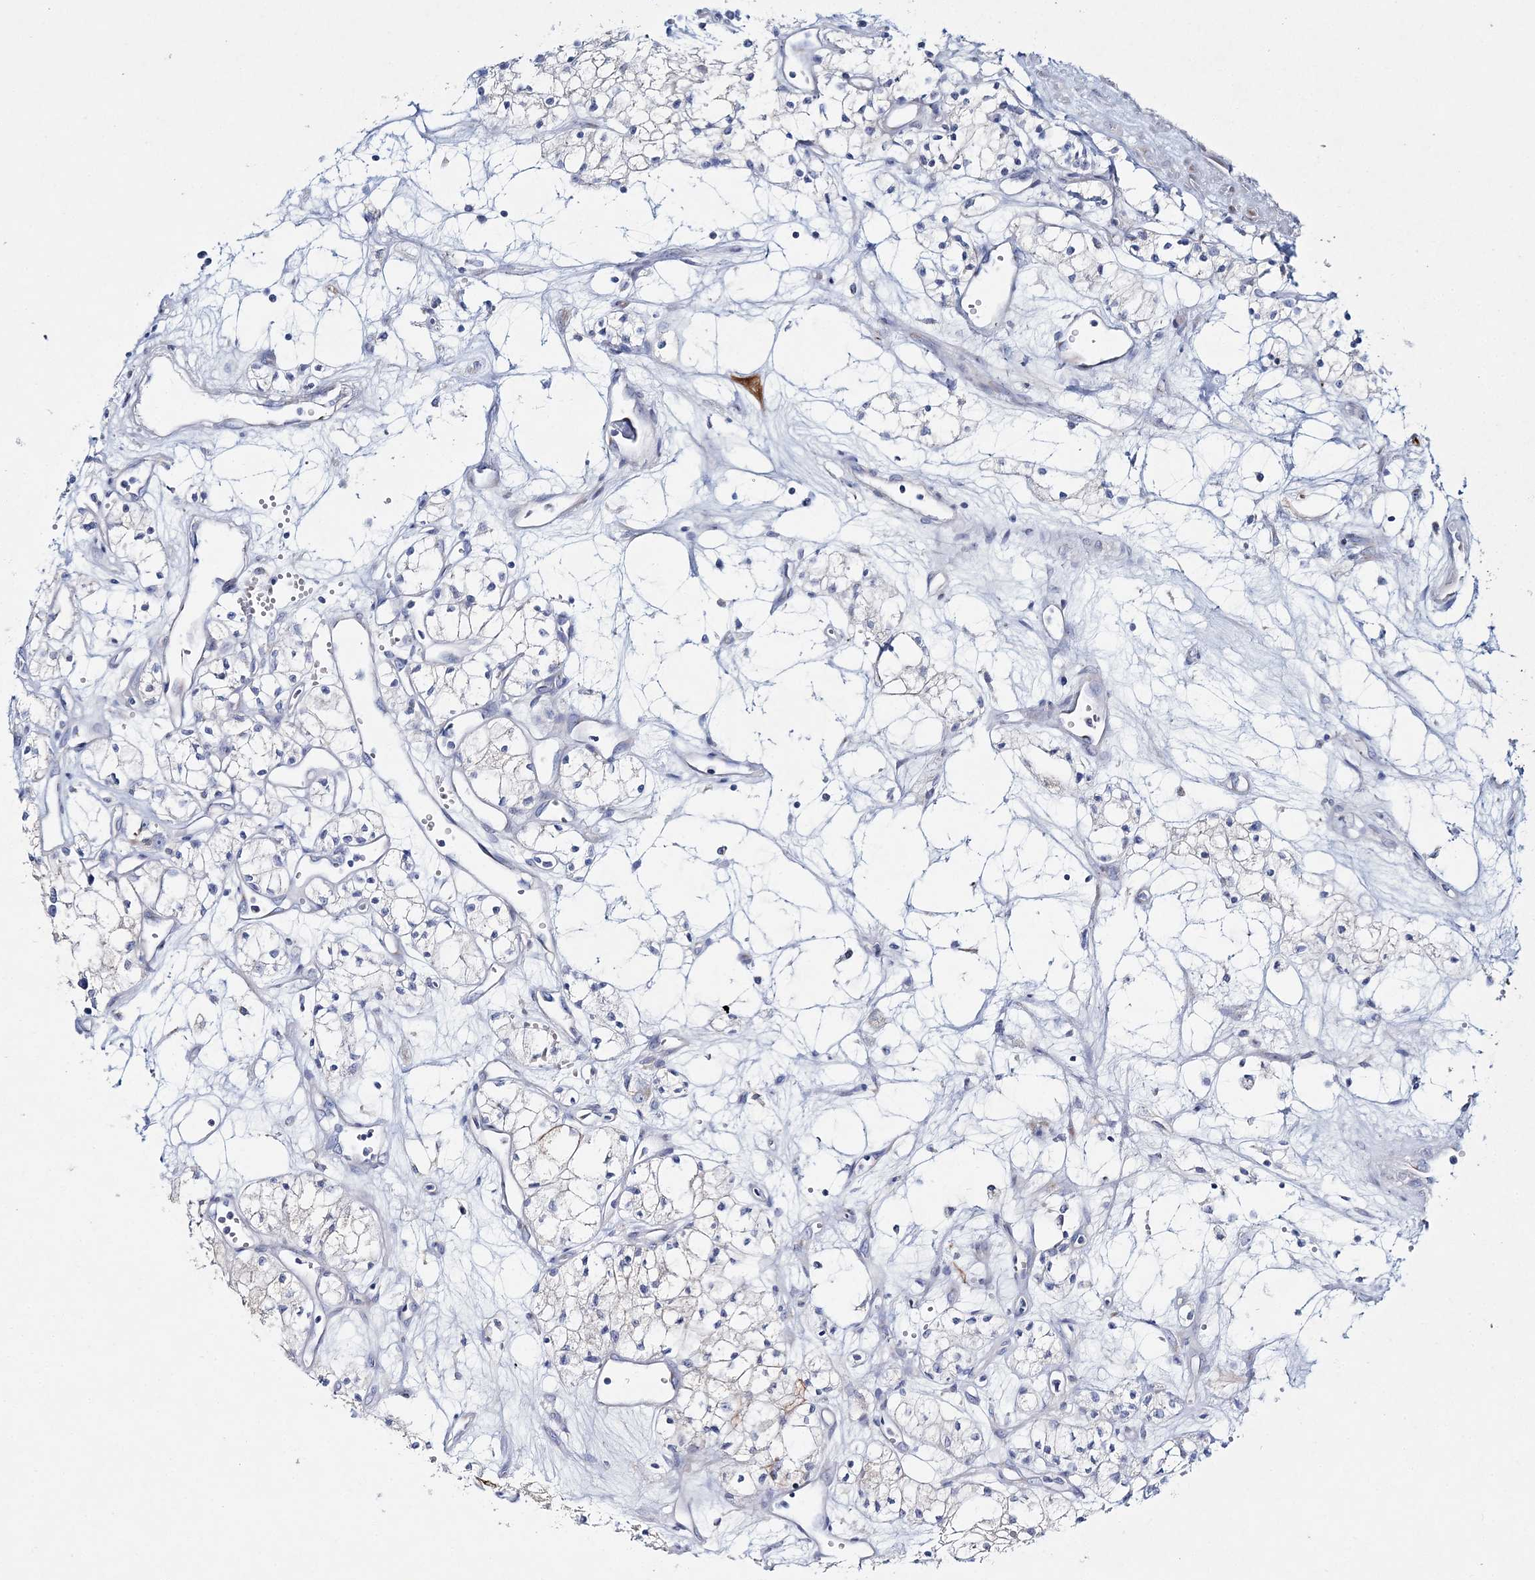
{"staining": {"intensity": "negative", "quantity": "none", "location": "none"}, "tissue": "renal cancer", "cell_type": "Tumor cells", "image_type": "cancer", "snomed": [{"axis": "morphology", "description": "Adenocarcinoma, NOS"}, {"axis": "topography", "description": "Kidney"}], "caption": "IHC histopathology image of human renal adenocarcinoma stained for a protein (brown), which exhibits no staining in tumor cells. Brightfield microscopy of immunohistochemistry stained with DAB (3,3'-diaminobenzidine) (brown) and hematoxylin (blue), captured at high magnification.", "gene": "ADGRL1", "patient": {"sex": "male", "age": 59}}